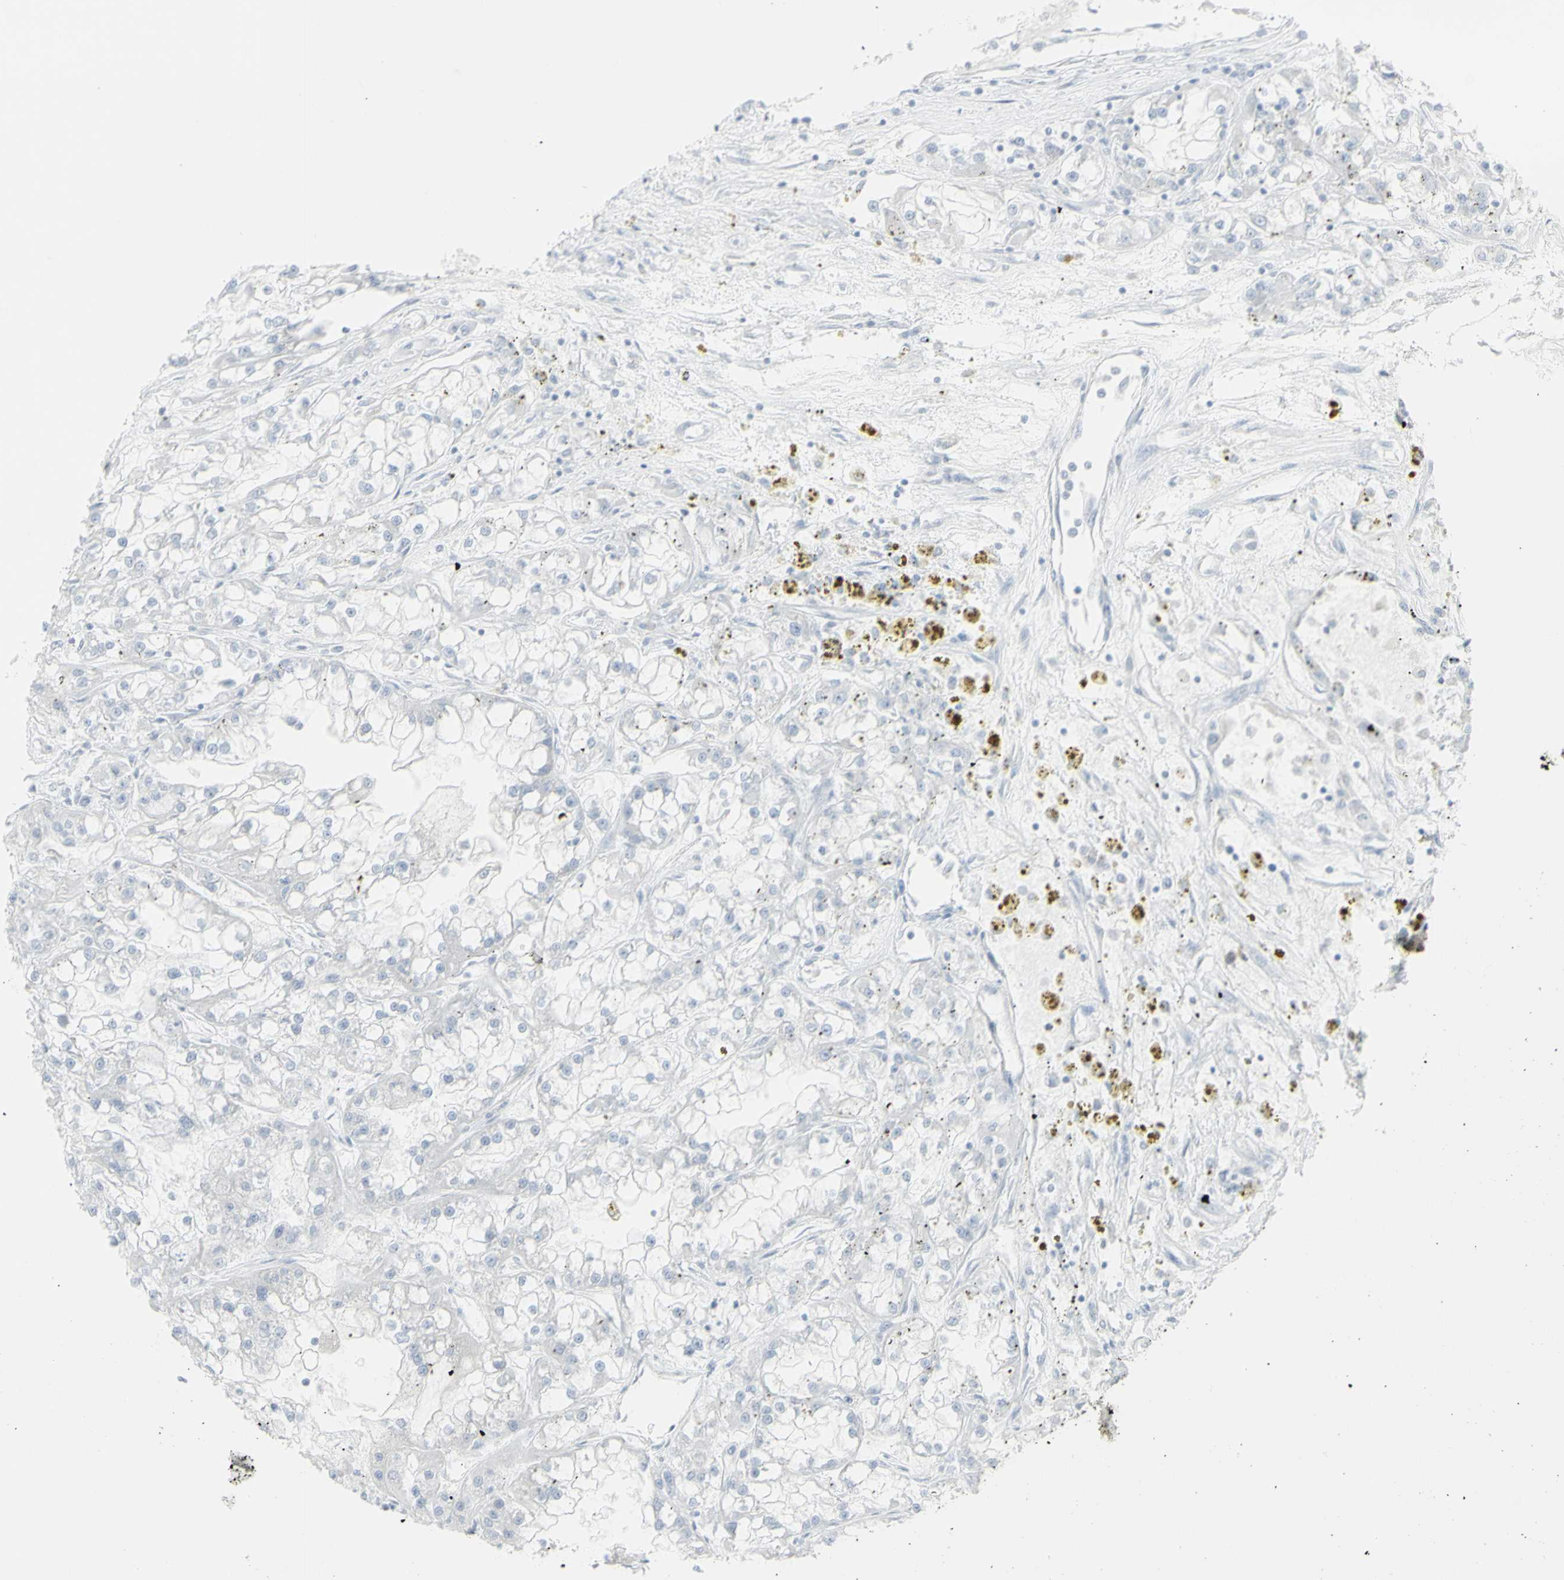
{"staining": {"intensity": "negative", "quantity": "none", "location": "none"}, "tissue": "renal cancer", "cell_type": "Tumor cells", "image_type": "cancer", "snomed": [{"axis": "morphology", "description": "Adenocarcinoma, NOS"}, {"axis": "topography", "description": "Kidney"}], "caption": "DAB (3,3'-diaminobenzidine) immunohistochemical staining of renal cancer (adenocarcinoma) shows no significant positivity in tumor cells.", "gene": "ENSG00000198211", "patient": {"sex": "female", "age": 52}}